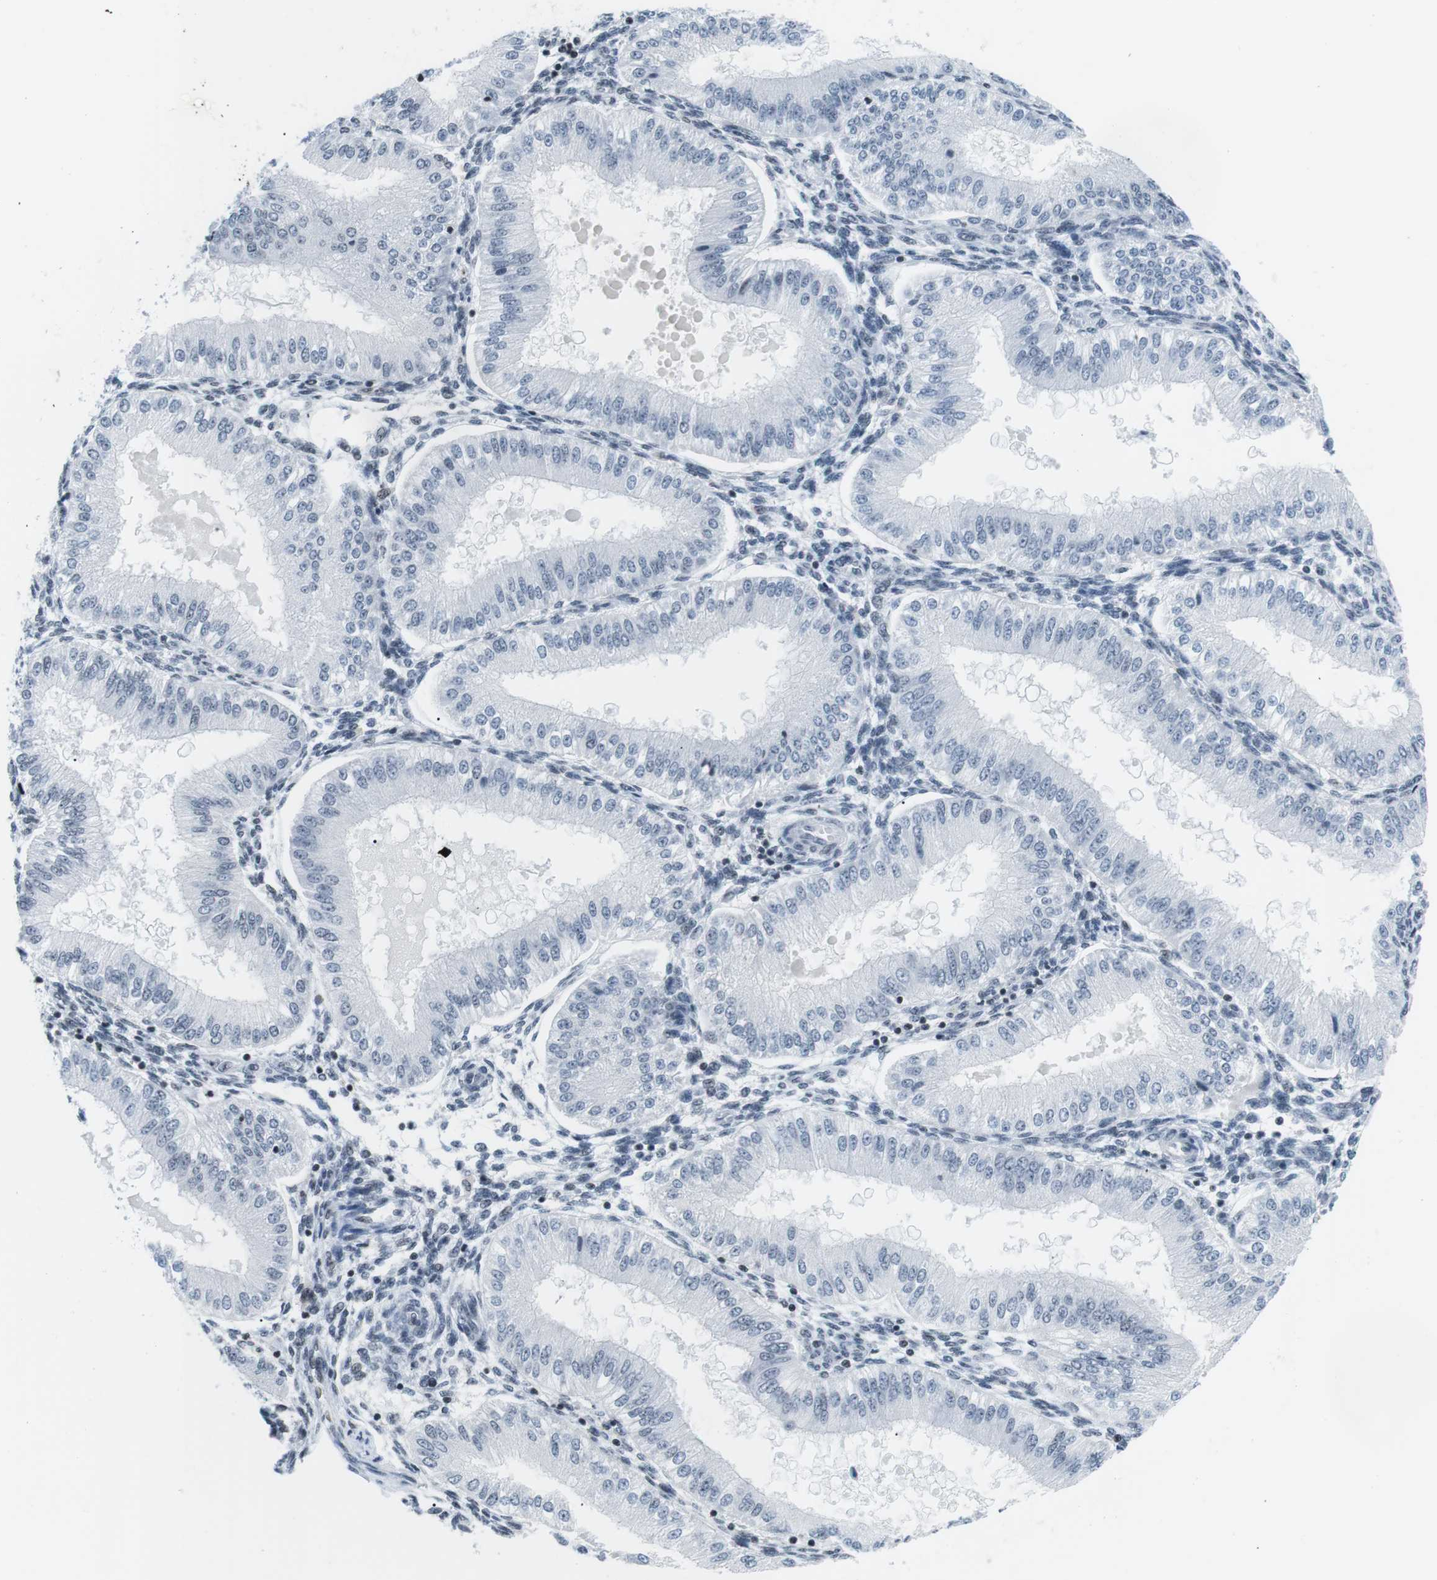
{"staining": {"intensity": "weak", "quantity": "<25%", "location": "nuclear"}, "tissue": "endometrium", "cell_type": "Cells in endometrial stroma", "image_type": "normal", "snomed": [{"axis": "morphology", "description": "Normal tissue, NOS"}, {"axis": "topography", "description": "Endometrium"}], "caption": "Protein analysis of normal endometrium displays no significant positivity in cells in endometrial stroma.", "gene": "E2F2", "patient": {"sex": "female", "age": 39}}